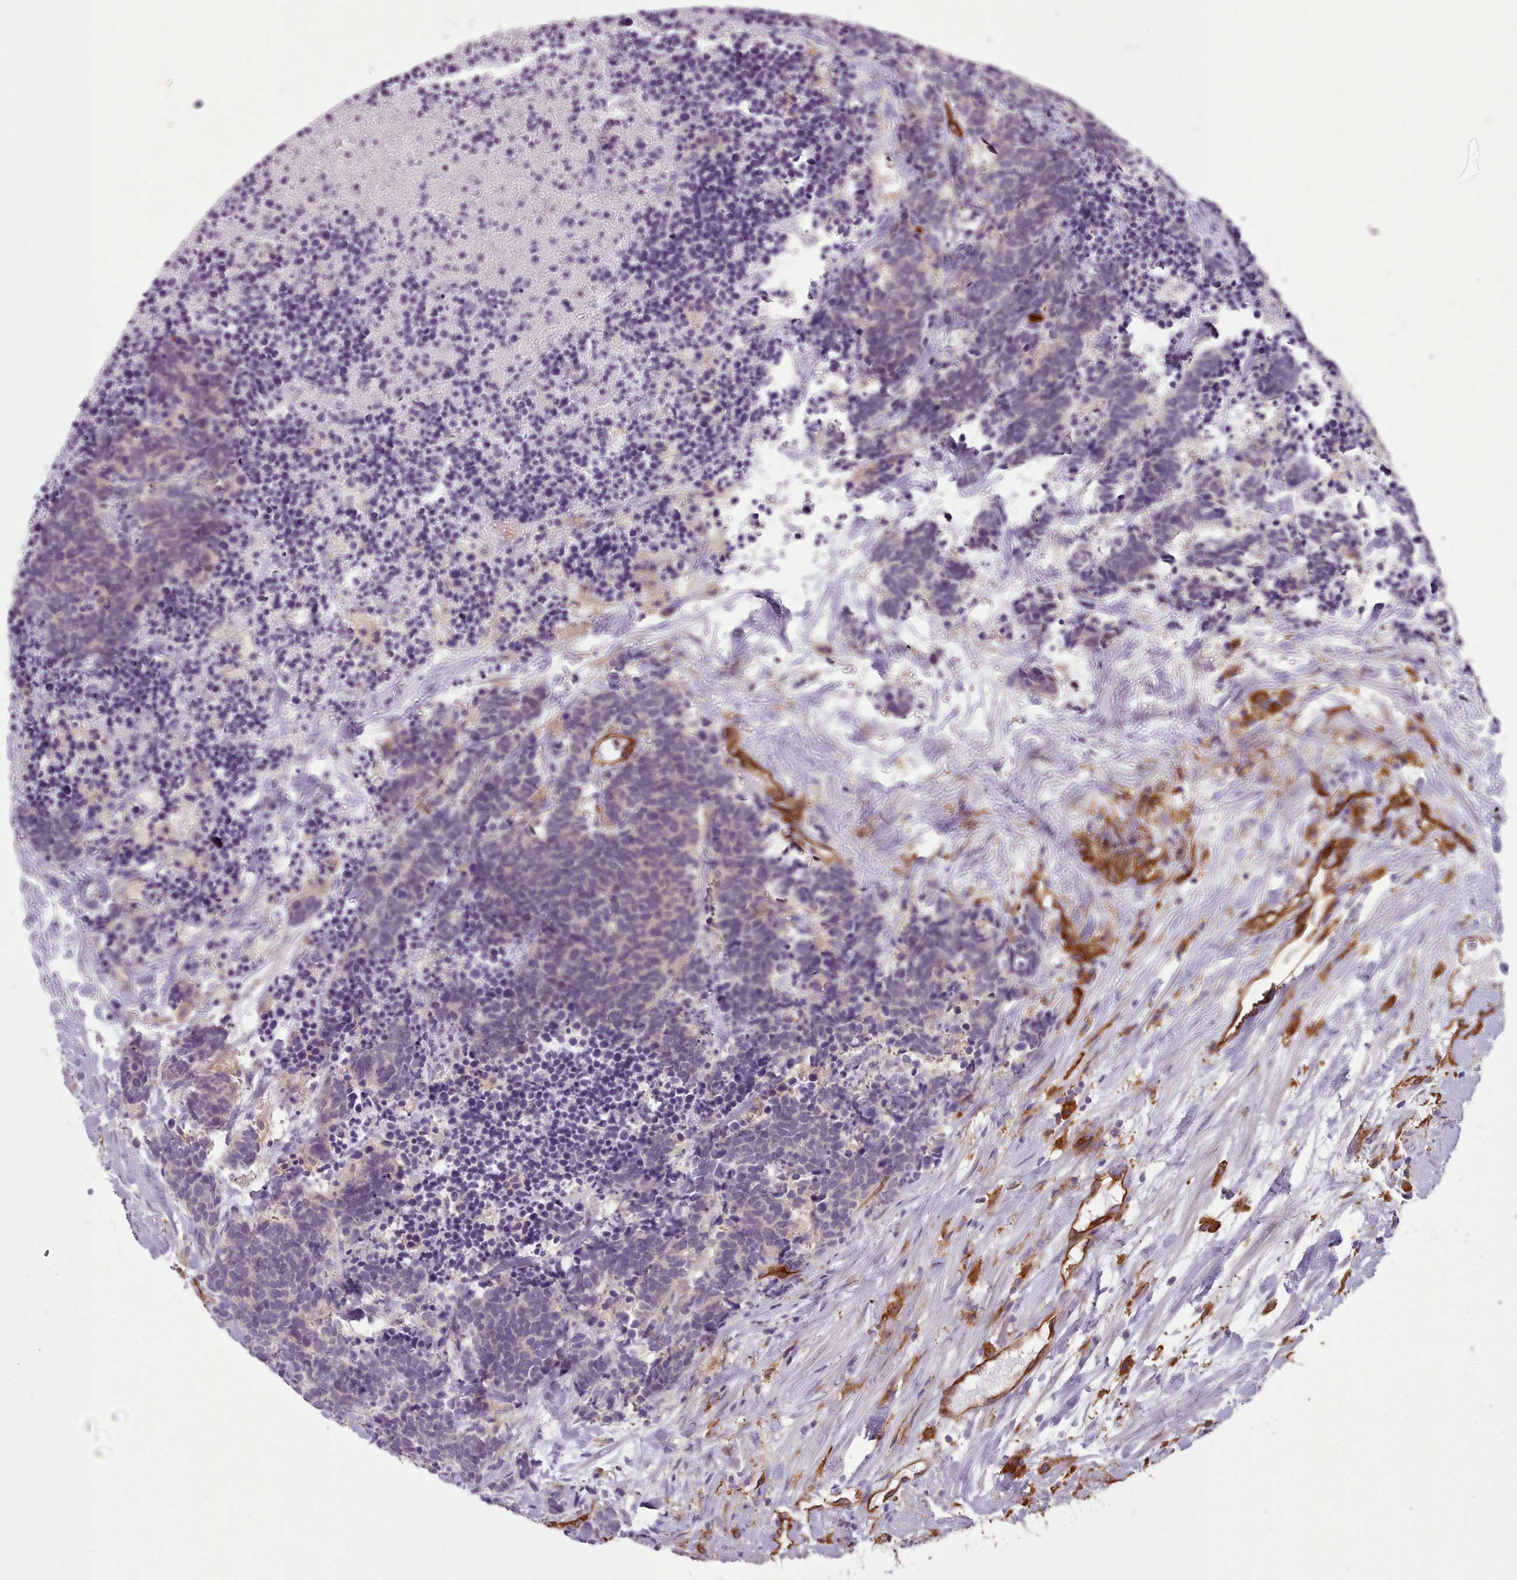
{"staining": {"intensity": "weak", "quantity": "<25%", "location": "cytoplasmic/membranous"}, "tissue": "carcinoid", "cell_type": "Tumor cells", "image_type": "cancer", "snomed": [{"axis": "morphology", "description": "Carcinoma, NOS"}, {"axis": "morphology", "description": "Carcinoid, malignant, NOS"}, {"axis": "topography", "description": "Prostate"}], "caption": "Immunohistochemical staining of human carcinoid displays no significant staining in tumor cells.", "gene": "CD300LF", "patient": {"sex": "male", "age": 57}}